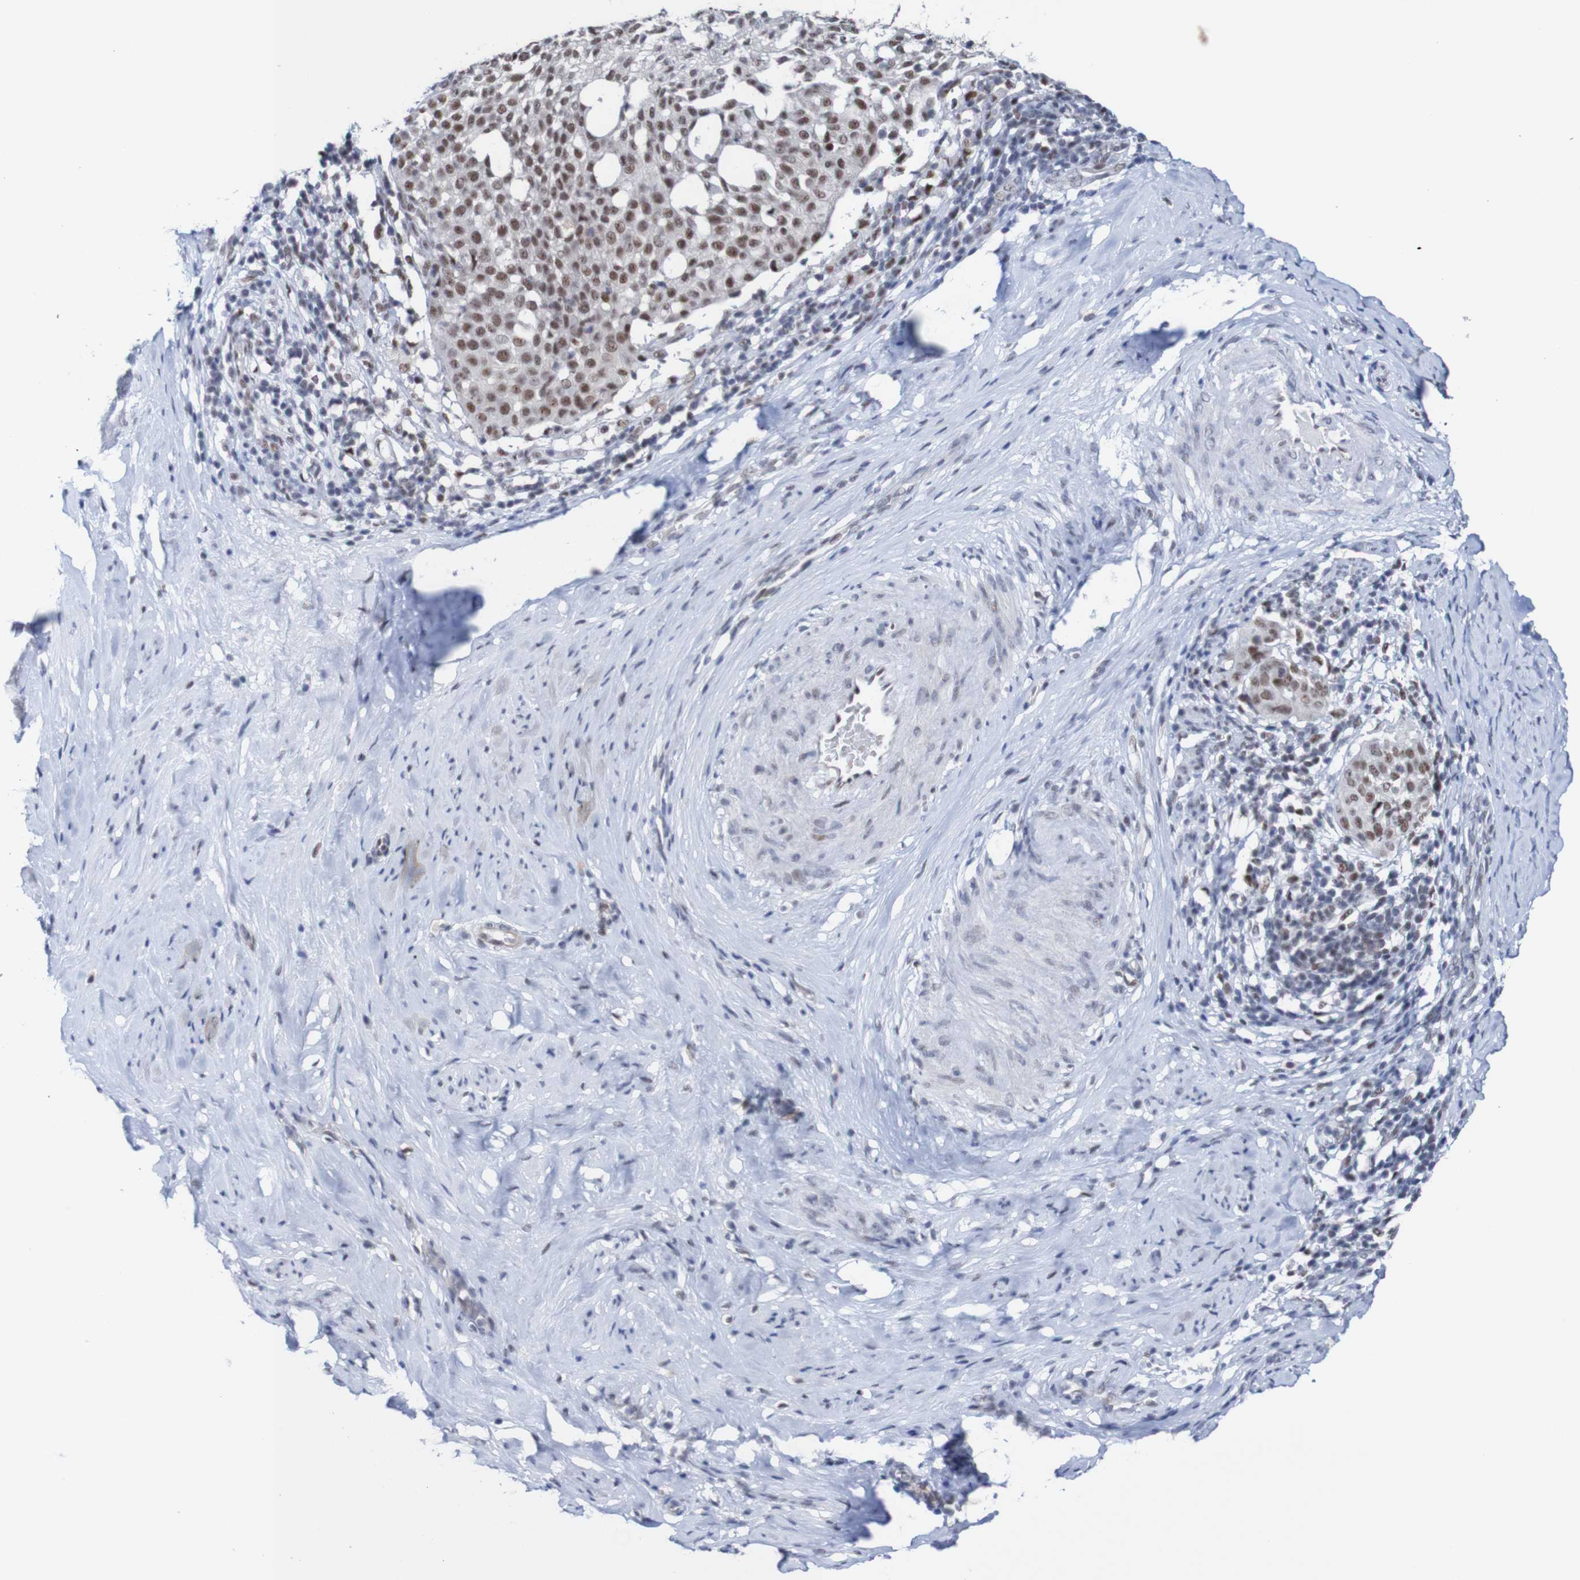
{"staining": {"intensity": "moderate", "quantity": "25%-75%", "location": "nuclear"}, "tissue": "cervical cancer", "cell_type": "Tumor cells", "image_type": "cancer", "snomed": [{"axis": "morphology", "description": "Squamous cell carcinoma, NOS"}, {"axis": "topography", "description": "Cervix"}], "caption": "Approximately 25%-75% of tumor cells in human cervical squamous cell carcinoma show moderate nuclear protein positivity as visualized by brown immunohistochemical staining.", "gene": "CDC5L", "patient": {"sex": "female", "age": 51}}